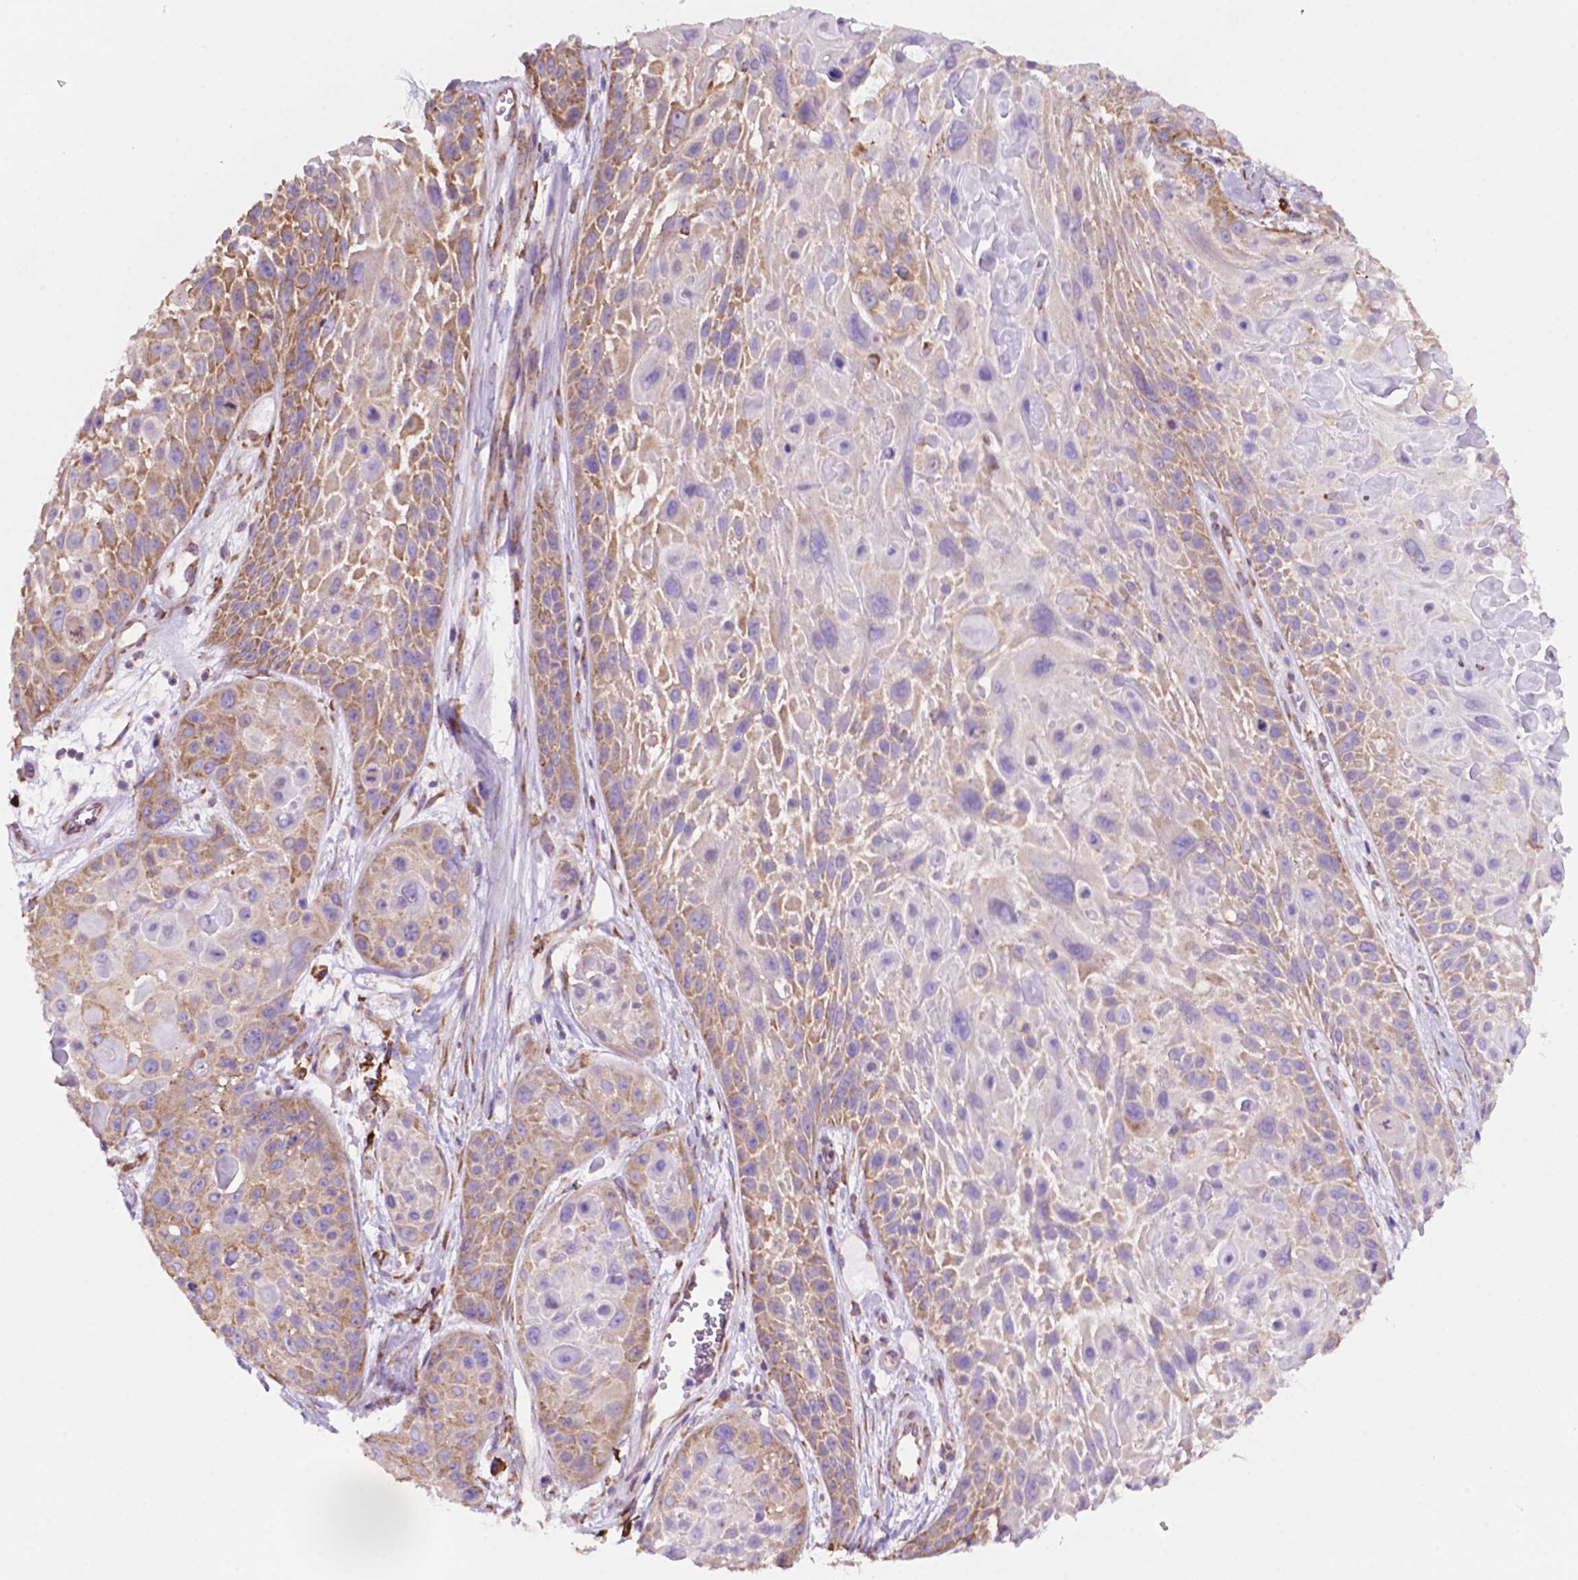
{"staining": {"intensity": "moderate", "quantity": "25%-75%", "location": "cytoplasmic/membranous"}, "tissue": "skin cancer", "cell_type": "Tumor cells", "image_type": "cancer", "snomed": [{"axis": "morphology", "description": "Squamous cell carcinoma, NOS"}, {"axis": "topography", "description": "Skin"}, {"axis": "topography", "description": "Anal"}], "caption": "Human skin cancer (squamous cell carcinoma) stained with a protein marker reveals moderate staining in tumor cells.", "gene": "RPL29", "patient": {"sex": "female", "age": 75}}